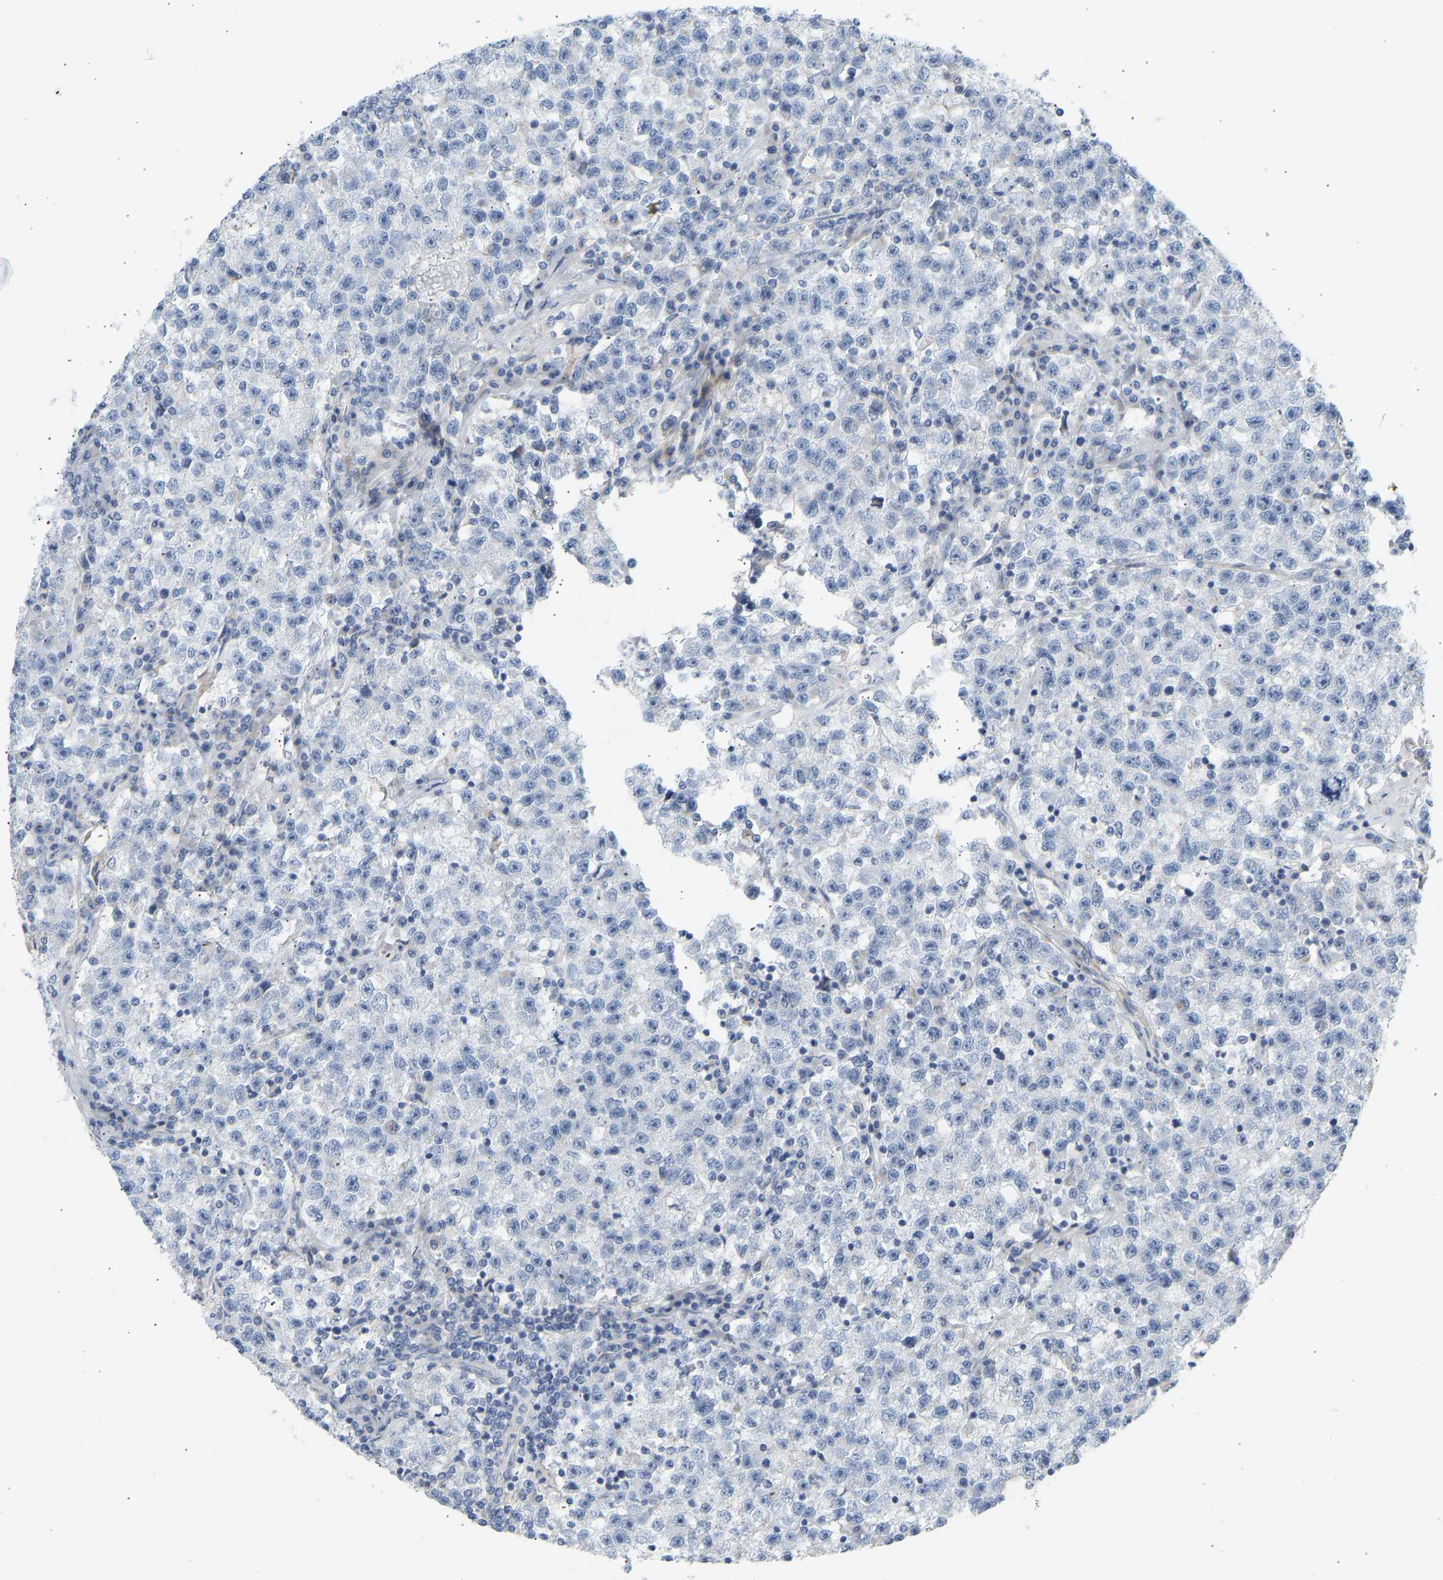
{"staining": {"intensity": "negative", "quantity": "none", "location": "none"}, "tissue": "testis cancer", "cell_type": "Tumor cells", "image_type": "cancer", "snomed": [{"axis": "morphology", "description": "Seminoma, NOS"}, {"axis": "topography", "description": "Testis"}], "caption": "DAB immunohistochemical staining of testis cancer (seminoma) reveals no significant expression in tumor cells.", "gene": "SLC30A7", "patient": {"sex": "male", "age": 22}}